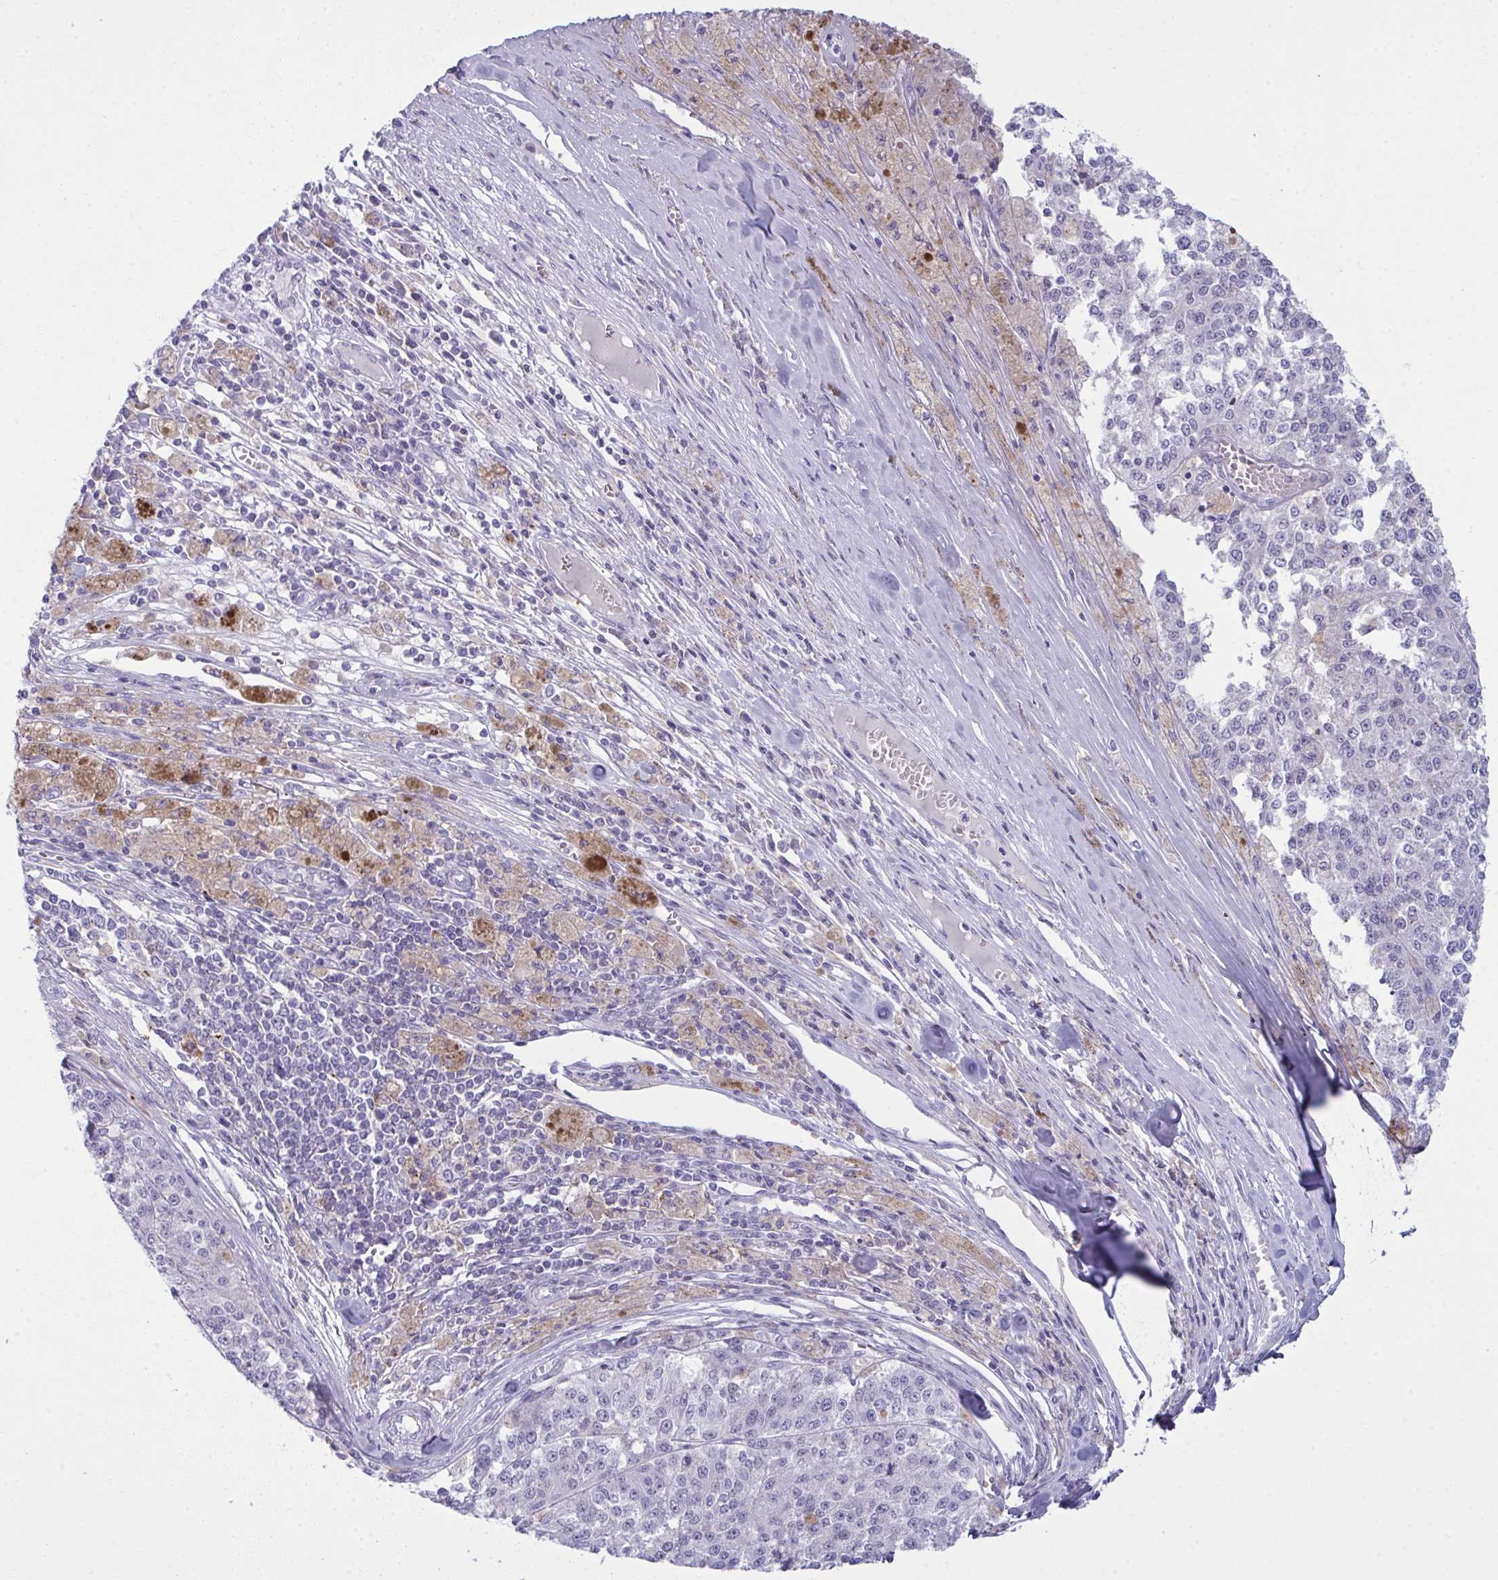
{"staining": {"intensity": "negative", "quantity": "none", "location": "none"}, "tissue": "melanoma", "cell_type": "Tumor cells", "image_type": "cancer", "snomed": [{"axis": "morphology", "description": "Malignant melanoma, Metastatic site"}, {"axis": "topography", "description": "Lymph node"}], "caption": "Tumor cells show no significant expression in malignant melanoma (metastatic site). (DAB (3,3'-diaminobenzidine) immunohistochemistry (IHC), high magnification).", "gene": "RGPD5", "patient": {"sex": "female", "age": 64}}